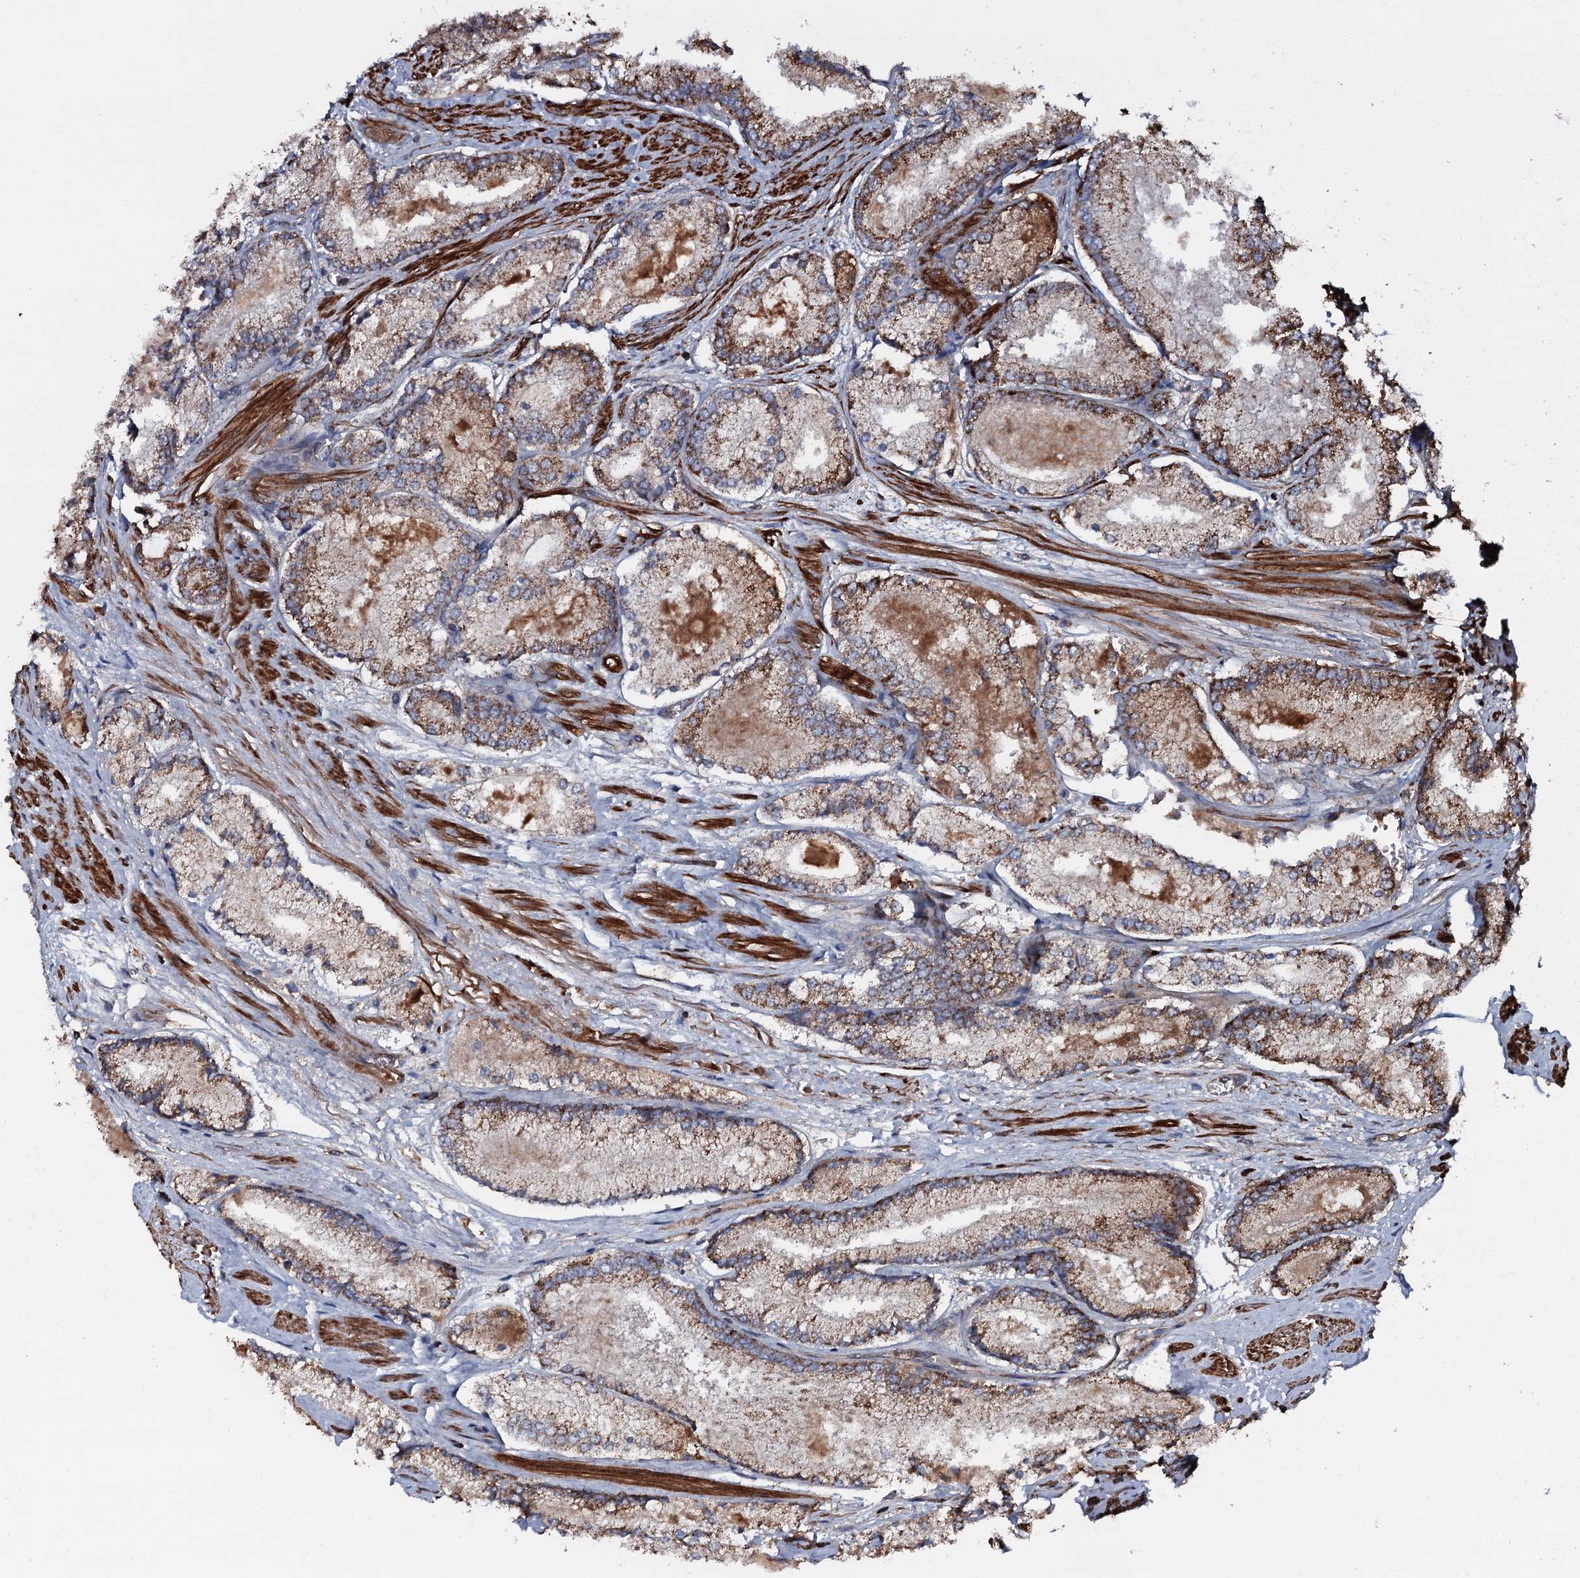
{"staining": {"intensity": "moderate", "quantity": ">75%", "location": "cytoplasmic/membranous"}, "tissue": "prostate cancer", "cell_type": "Tumor cells", "image_type": "cancer", "snomed": [{"axis": "morphology", "description": "Adenocarcinoma, Low grade"}, {"axis": "topography", "description": "Prostate"}], "caption": "Prostate cancer stained for a protein shows moderate cytoplasmic/membranous positivity in tumor cells.", "gene": "VWA8", "patient": {"sex": "male", "age": 74}}